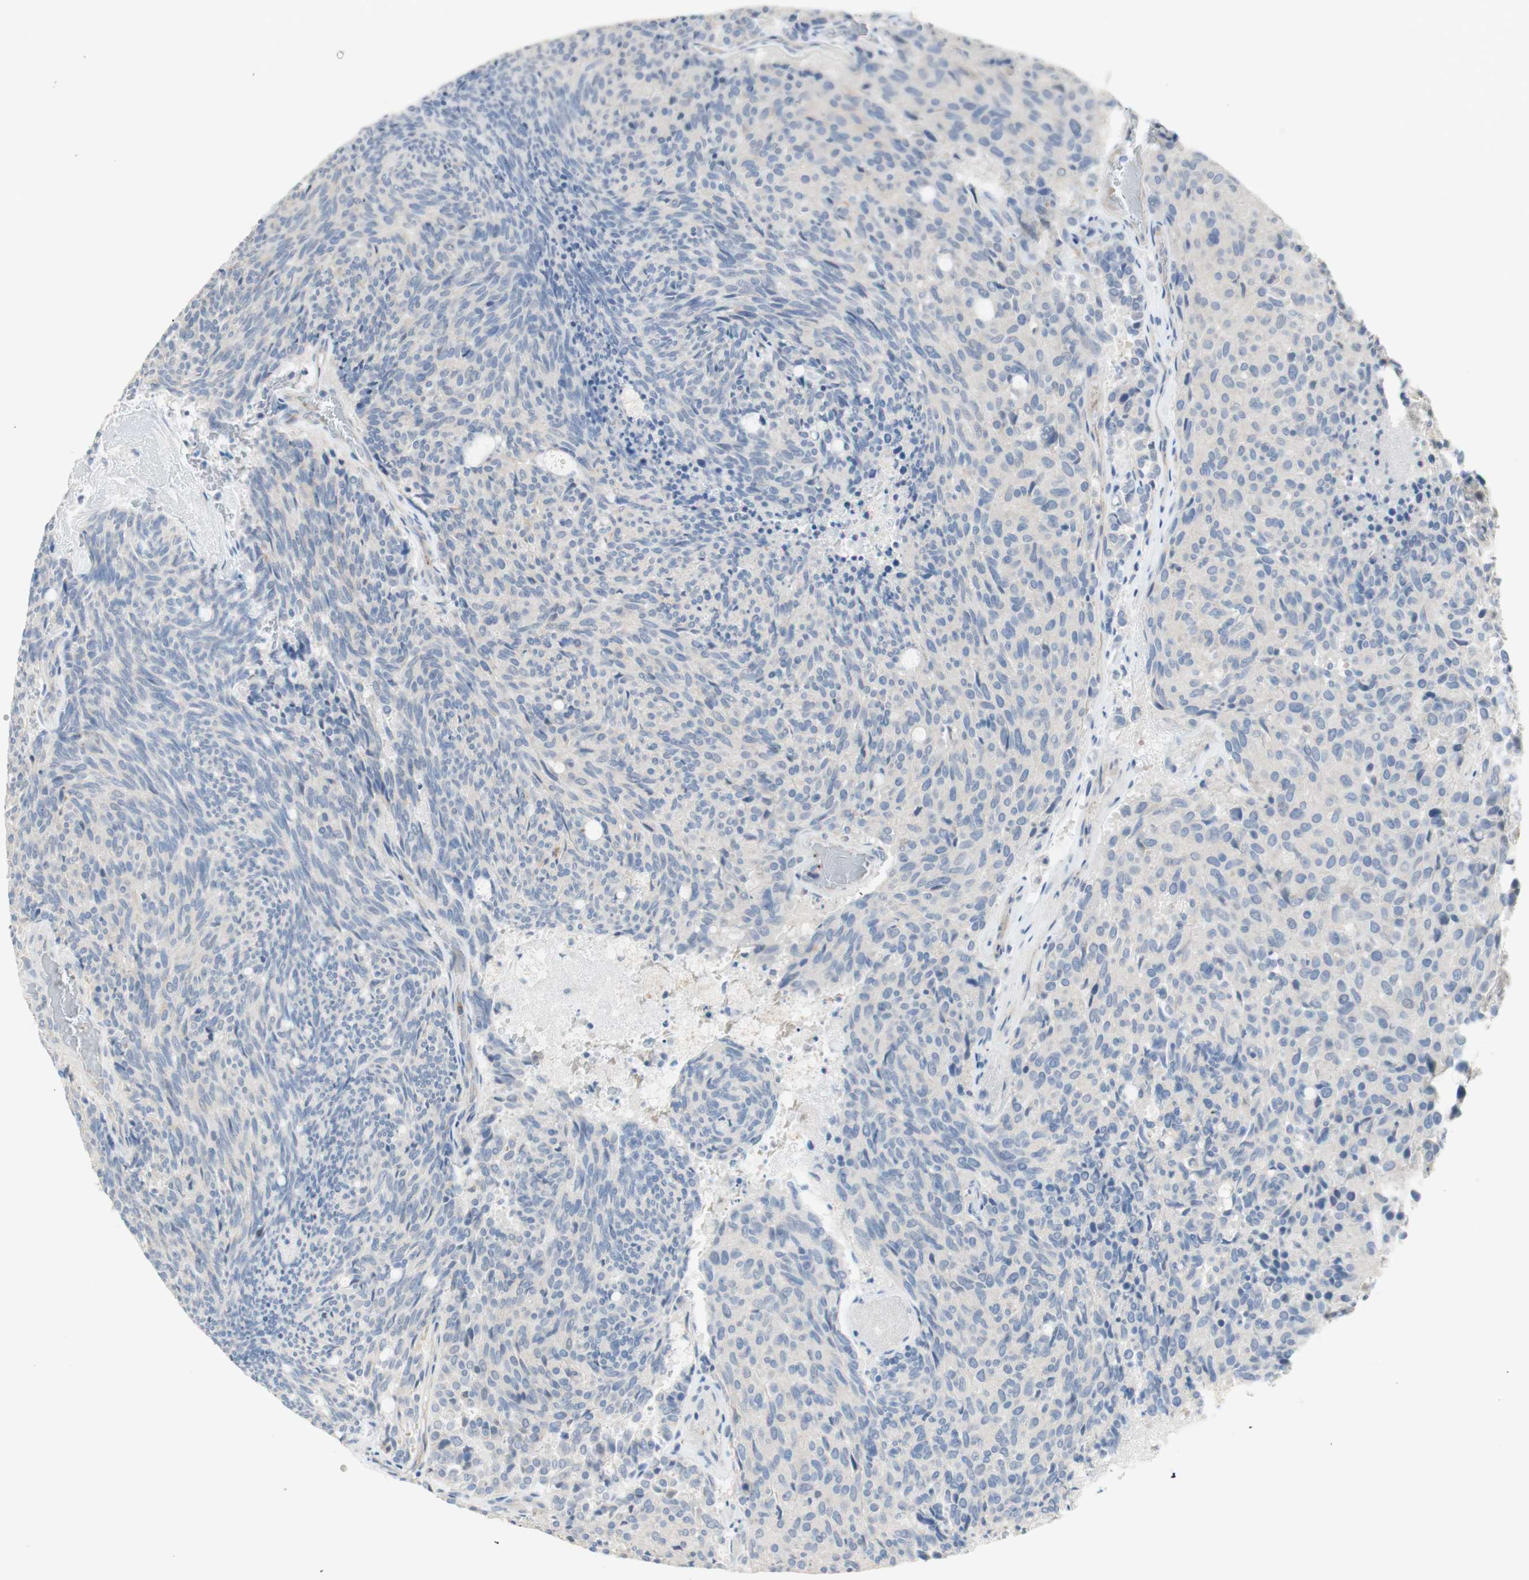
{"staining": {"intensity": "negative", "quantity": "none", "location": "none"}, "tissue": "carcinoid", "cell_type": "Tumor cells", "image_type": "cancer", "snomed": [{"axis": "morphology", "description": "Carcinoid, malignant, NOS"}, {"axis": "topography", "description": "Pancreas"}], "caption": "High power microscopy image of an immunohistochemistry histopathology image of carcinoid, revealing no significant positivity in tumor cells.", "gene": "MANEA", "patient": {"sex": "female", "age": 54}}